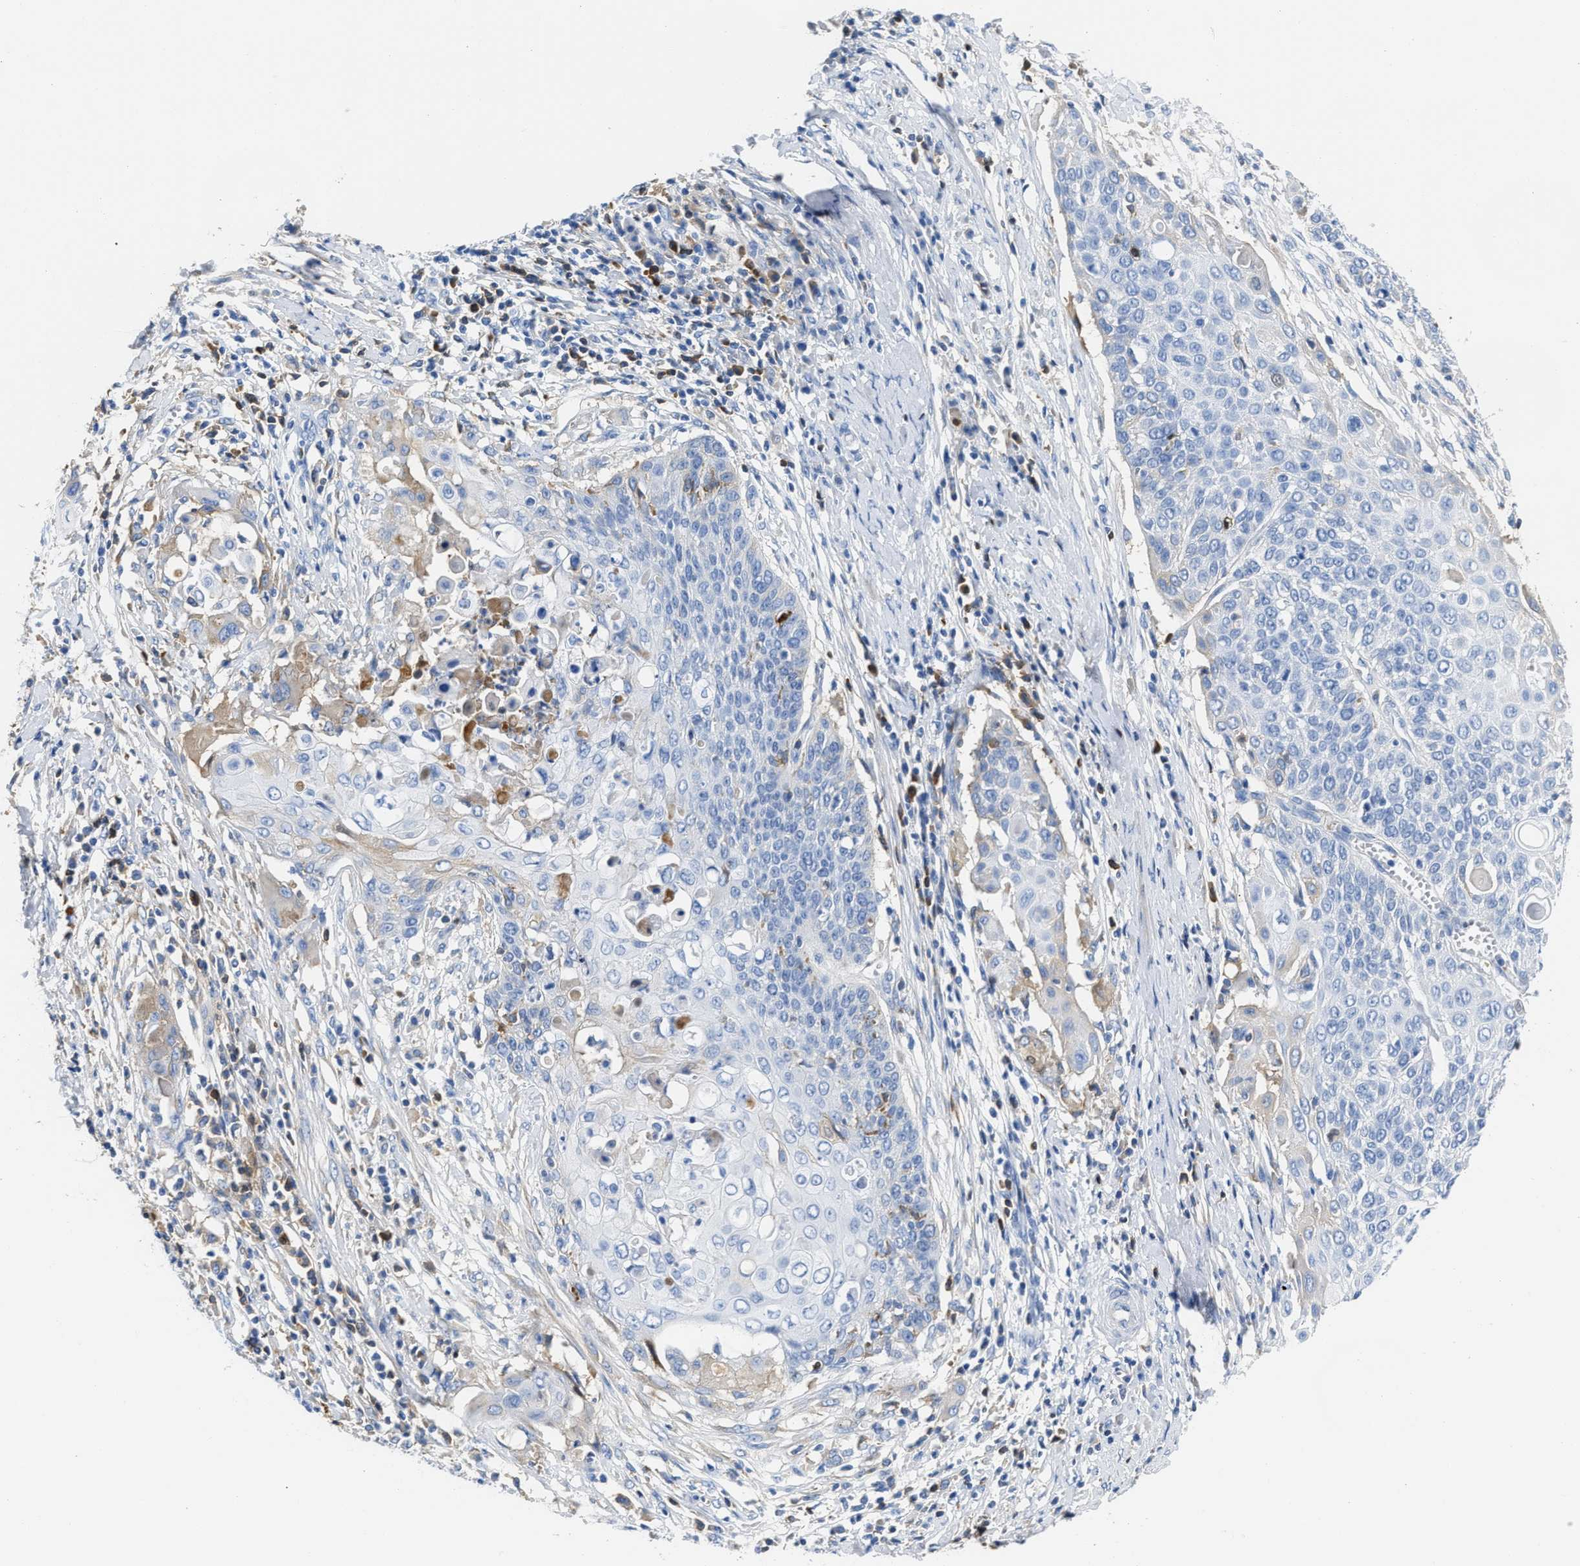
{"staining": {"intensity": "negative", "quantity": "none", "location": "none"}, "tissue": "cervical cancer", "cell_type": "Tumor cells", "image_type": "cancer", "snomed": [{"axis": "morphology", "description": "Squamous cell carcinoma, NOS"}, {"axis": "topography", "description": "Cervix"}], "caption": "Immunohistochemical staining of human squamous cell carcinoma (cervical) reveals no significant staining in tumor cells.", "gene": "GC", "patient": {"sex": "female", "age": 39}}